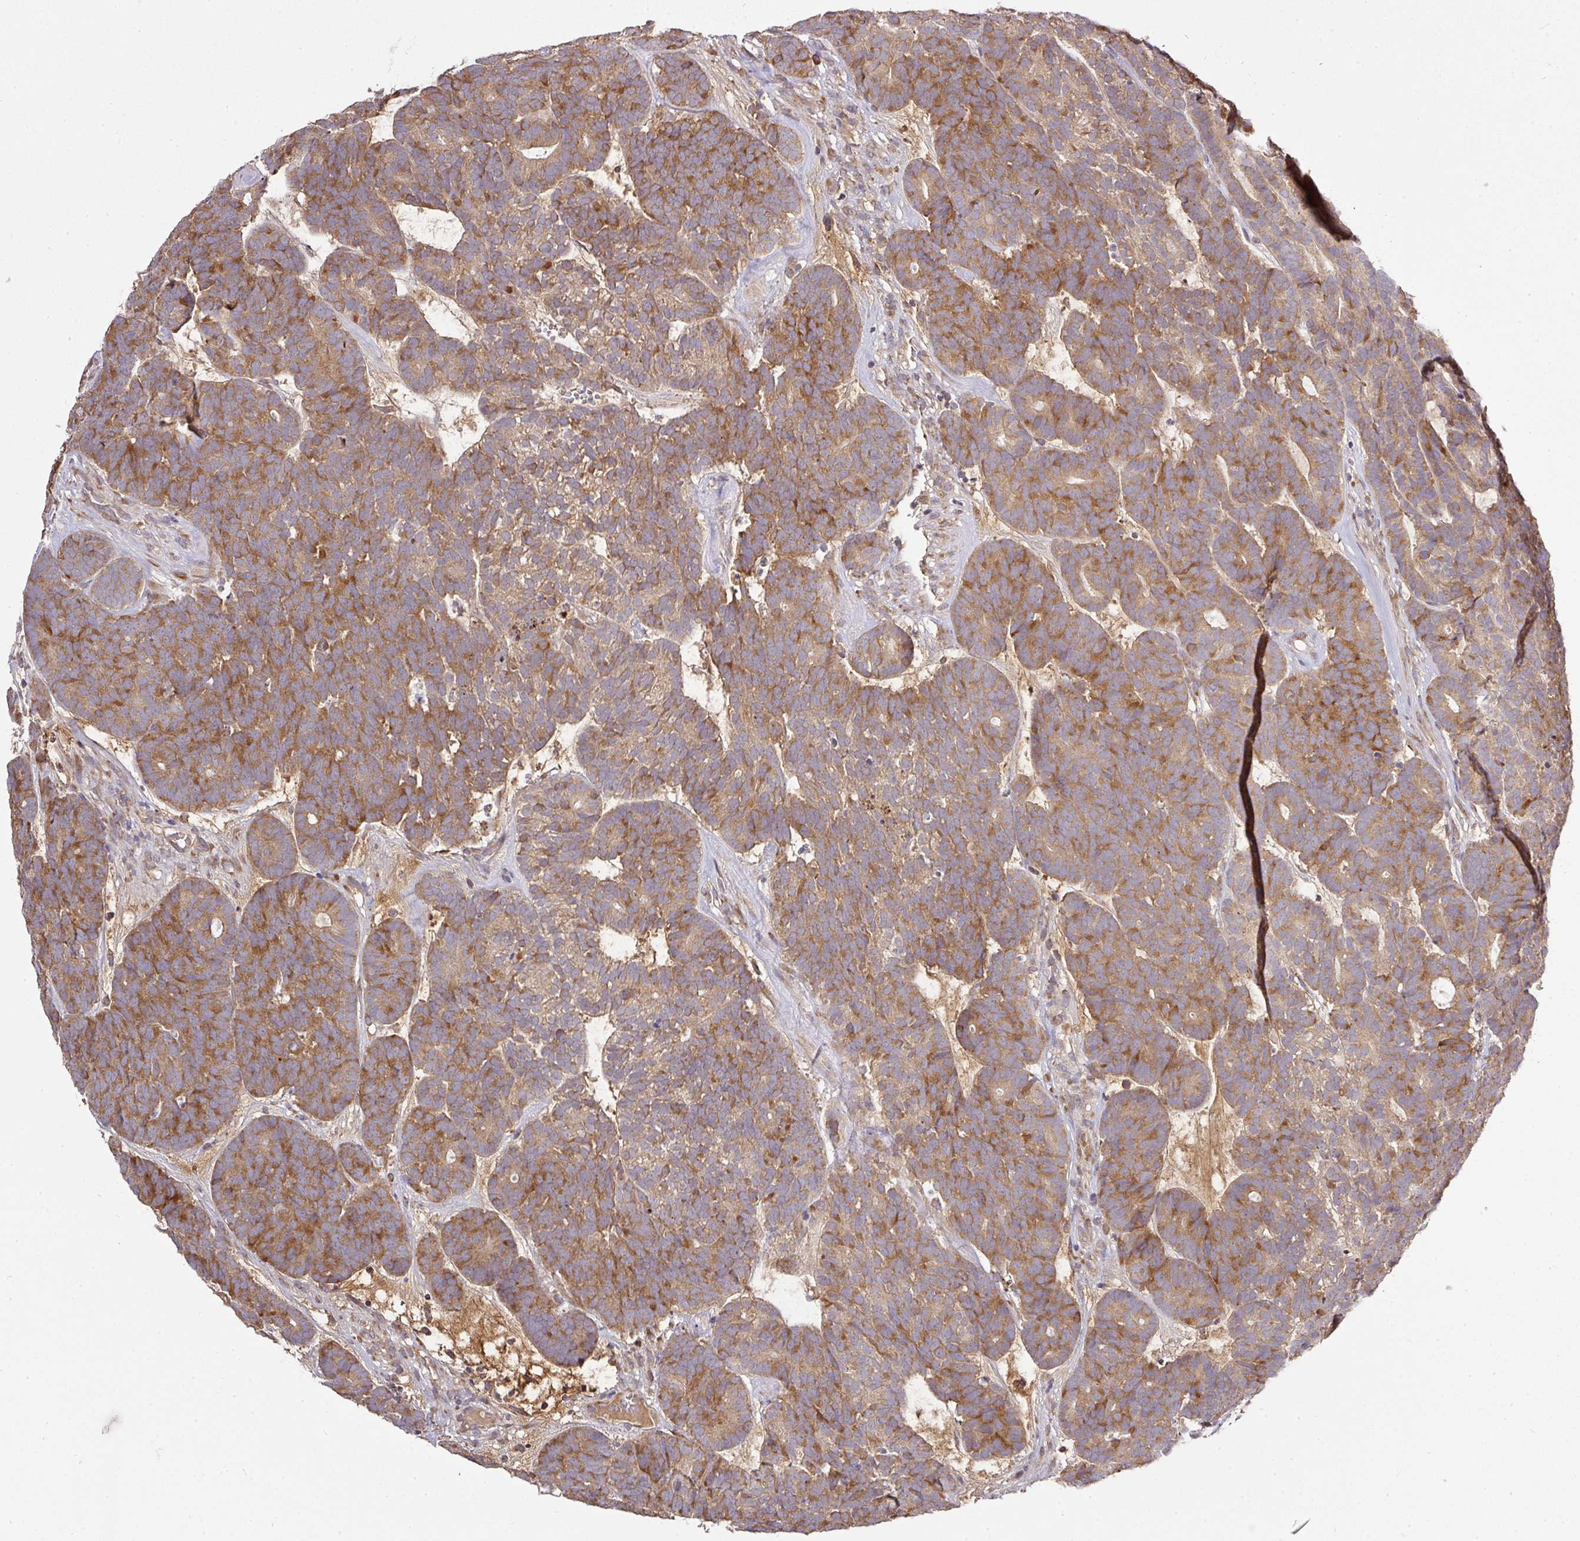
{"staining": {"intensity": "moderate", "quantity": ">75%", "location": "cytoplasmic/membranous"}, "tissue": "head and neck cancer", "cell_type": "Tumor cells", "image_type": "cancer", "snomed": [{"axis": "morphology", "description": "Adenocarcinoma, NOS"}, {"axis": "topography", "description": "Head-Neck"}], "caption": "Immunohistochemical staining of human head and neck cancer (adenocarcinoma) displays medium levels of moderate cytoplasmic/membranous positivity in approximately >75% of tumor cells.", "gene": "GALP", "patient": {"sex": "female", "age": 81}}